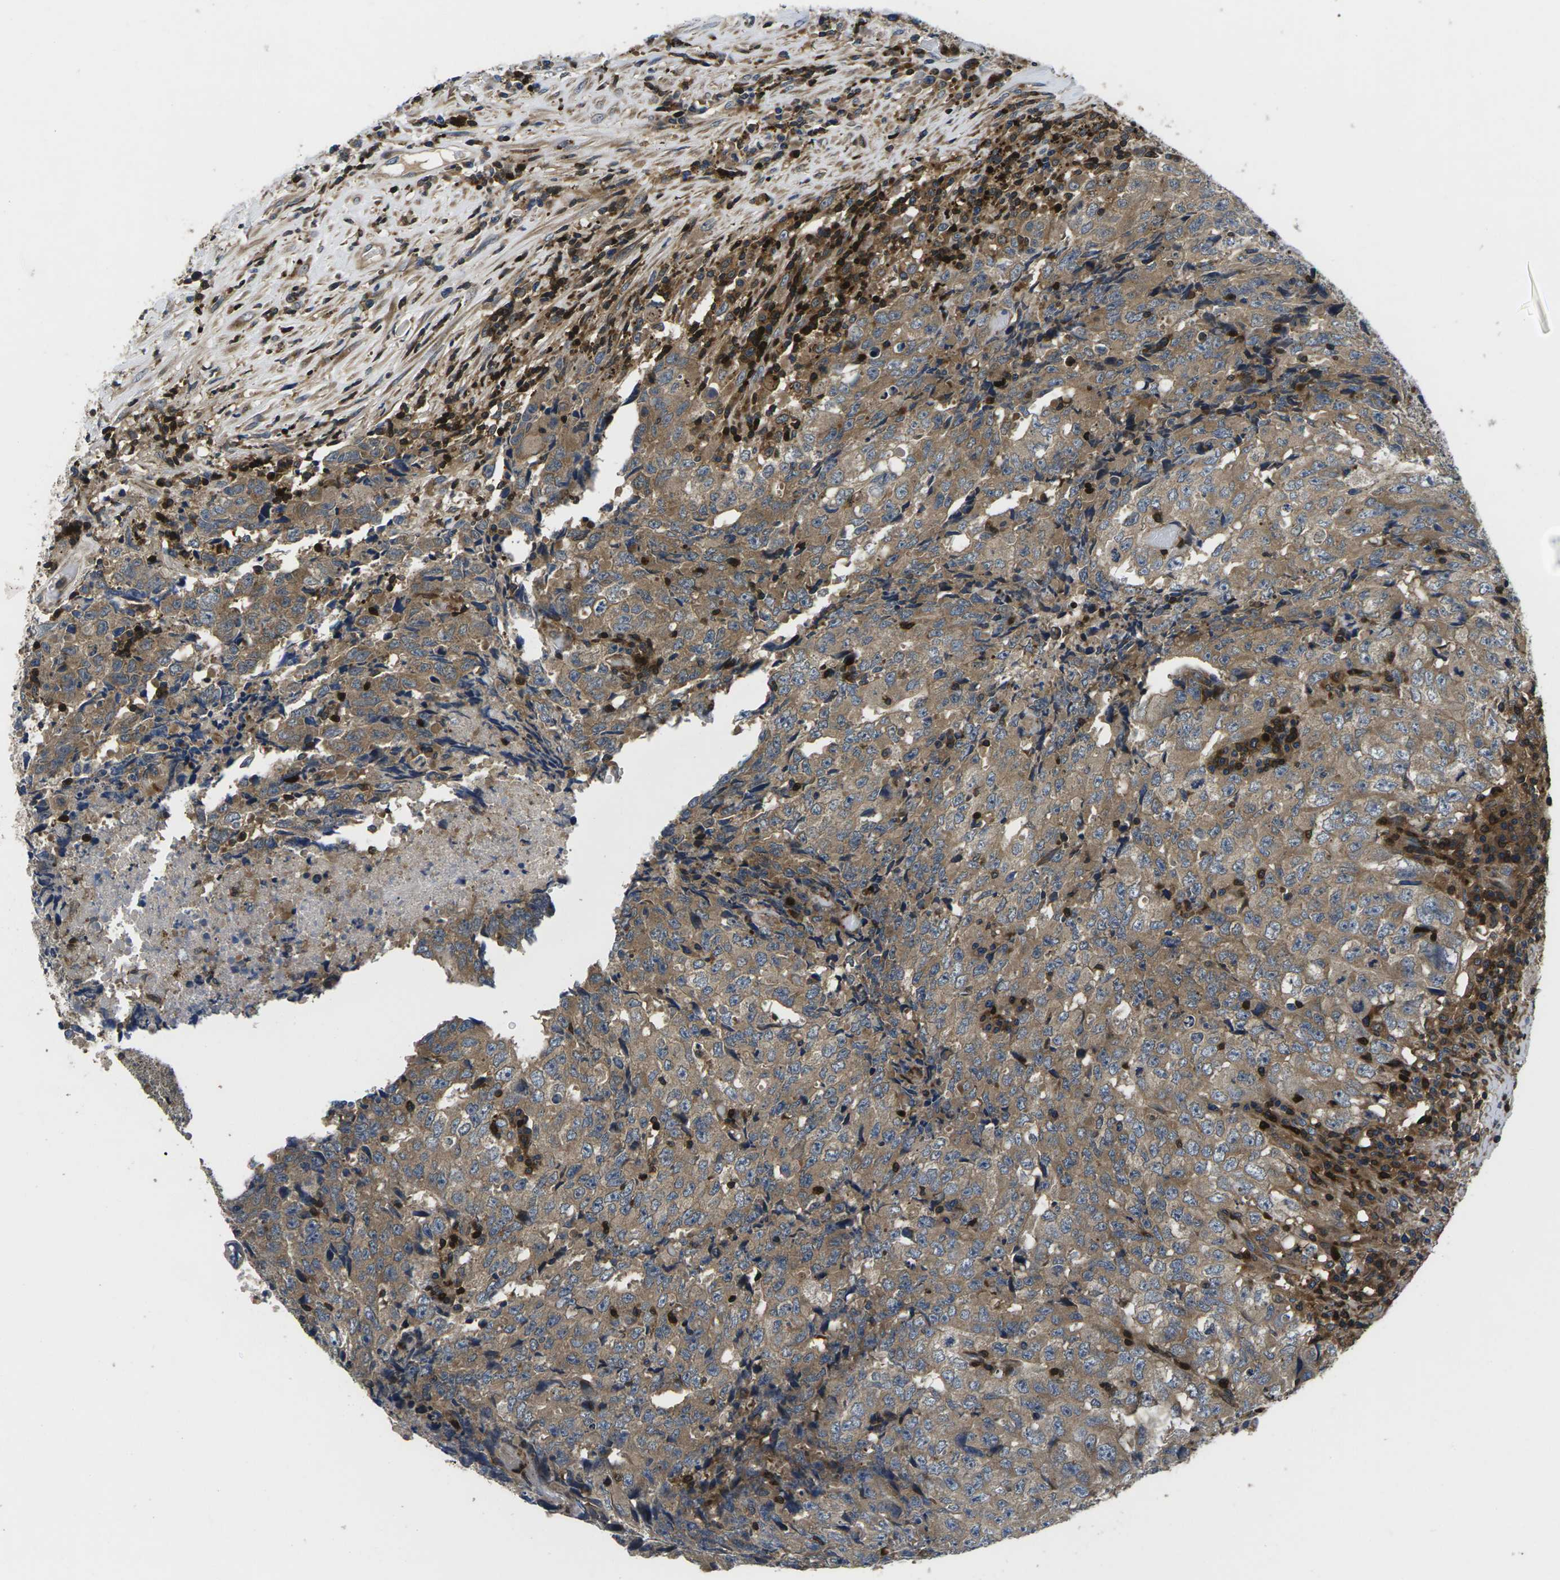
{"staining": {"intensity": "moderate", "quantity": ">75%", "location": "cytoplasmic/membranous"}, "tissue": "testis cancer", "cell_type": "Tumor cells", "image_type": "cancer", "snomed": [{"axis": "morphology", "description": "Necrosis, NOS"}, {"axis": "morphology", "description": "Carcinoma, Embryonal, NOS"}, {"axis": "topography", "description": "Testis"}], "caption": "A histopathology image showing moderate cytoplasmic/membranous positivity in approximately >75% of tumor cells in testis embryonal carcinoma, as visualized by brown immunohistochemical staining.", "gene": "PLCE1", "patient": {"sex": "male", "age": 19}}